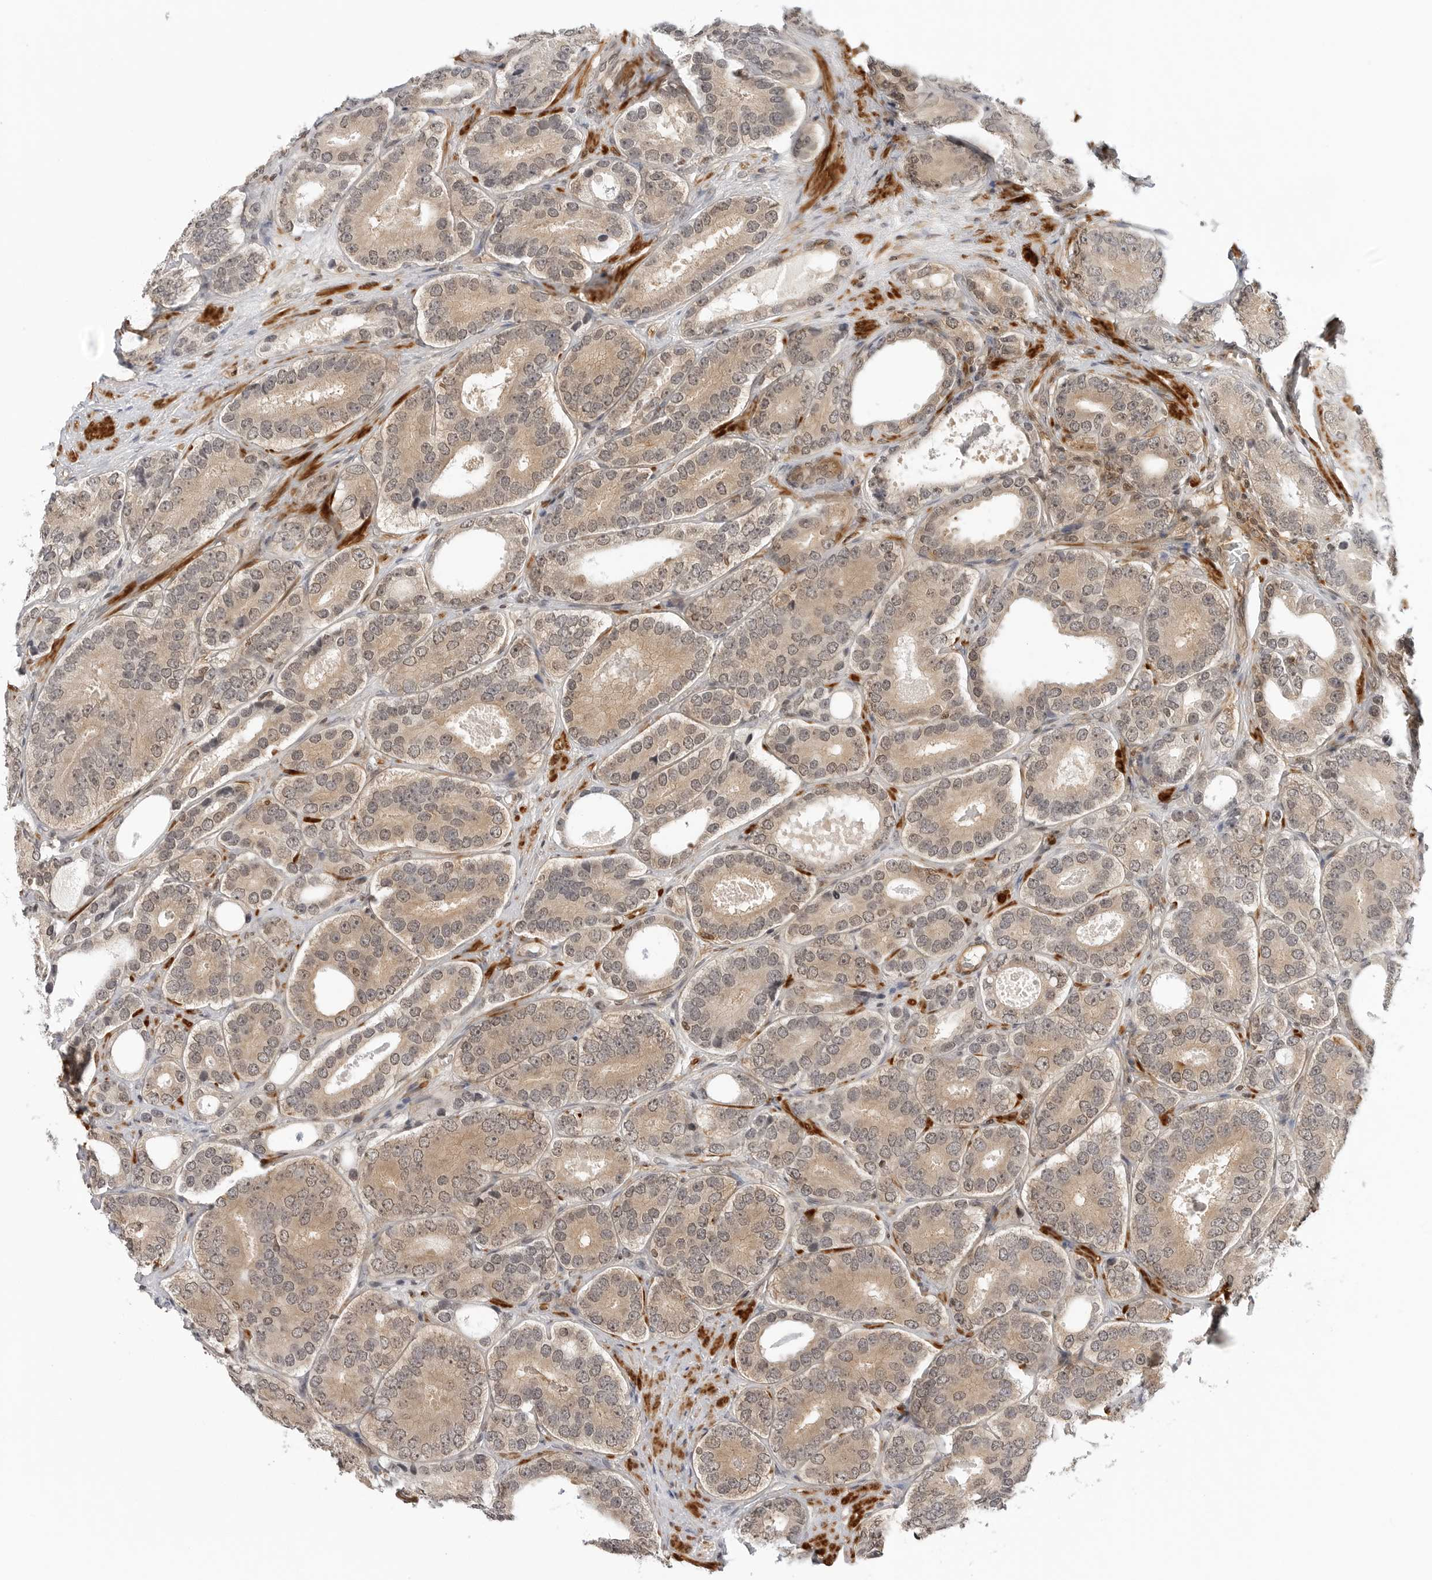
{"staining": {"intensity": "moderate", "quantity": "25%-75%", "location": "cytoplasmic/membranous,nuclear"}, "tissue": "prostate cancer", "cell_type": "Tumor cells", "image_type": "cancer", "snomed": [{"axis": "morphology", "description": "Adenocarcinoma, High grade"}, {"axis": "topography", "description": "Prostate"}], "caption": "Human high-grade adenocarcinoma (prostate) stained with a brown dye demonstrates moderate cytoplasmic/membranous and nuclear positive positivity in approximately 25%-75% of tumor cells.", "gene": "MAP2K5", "patient": {"sex": "male", "age": 56}}